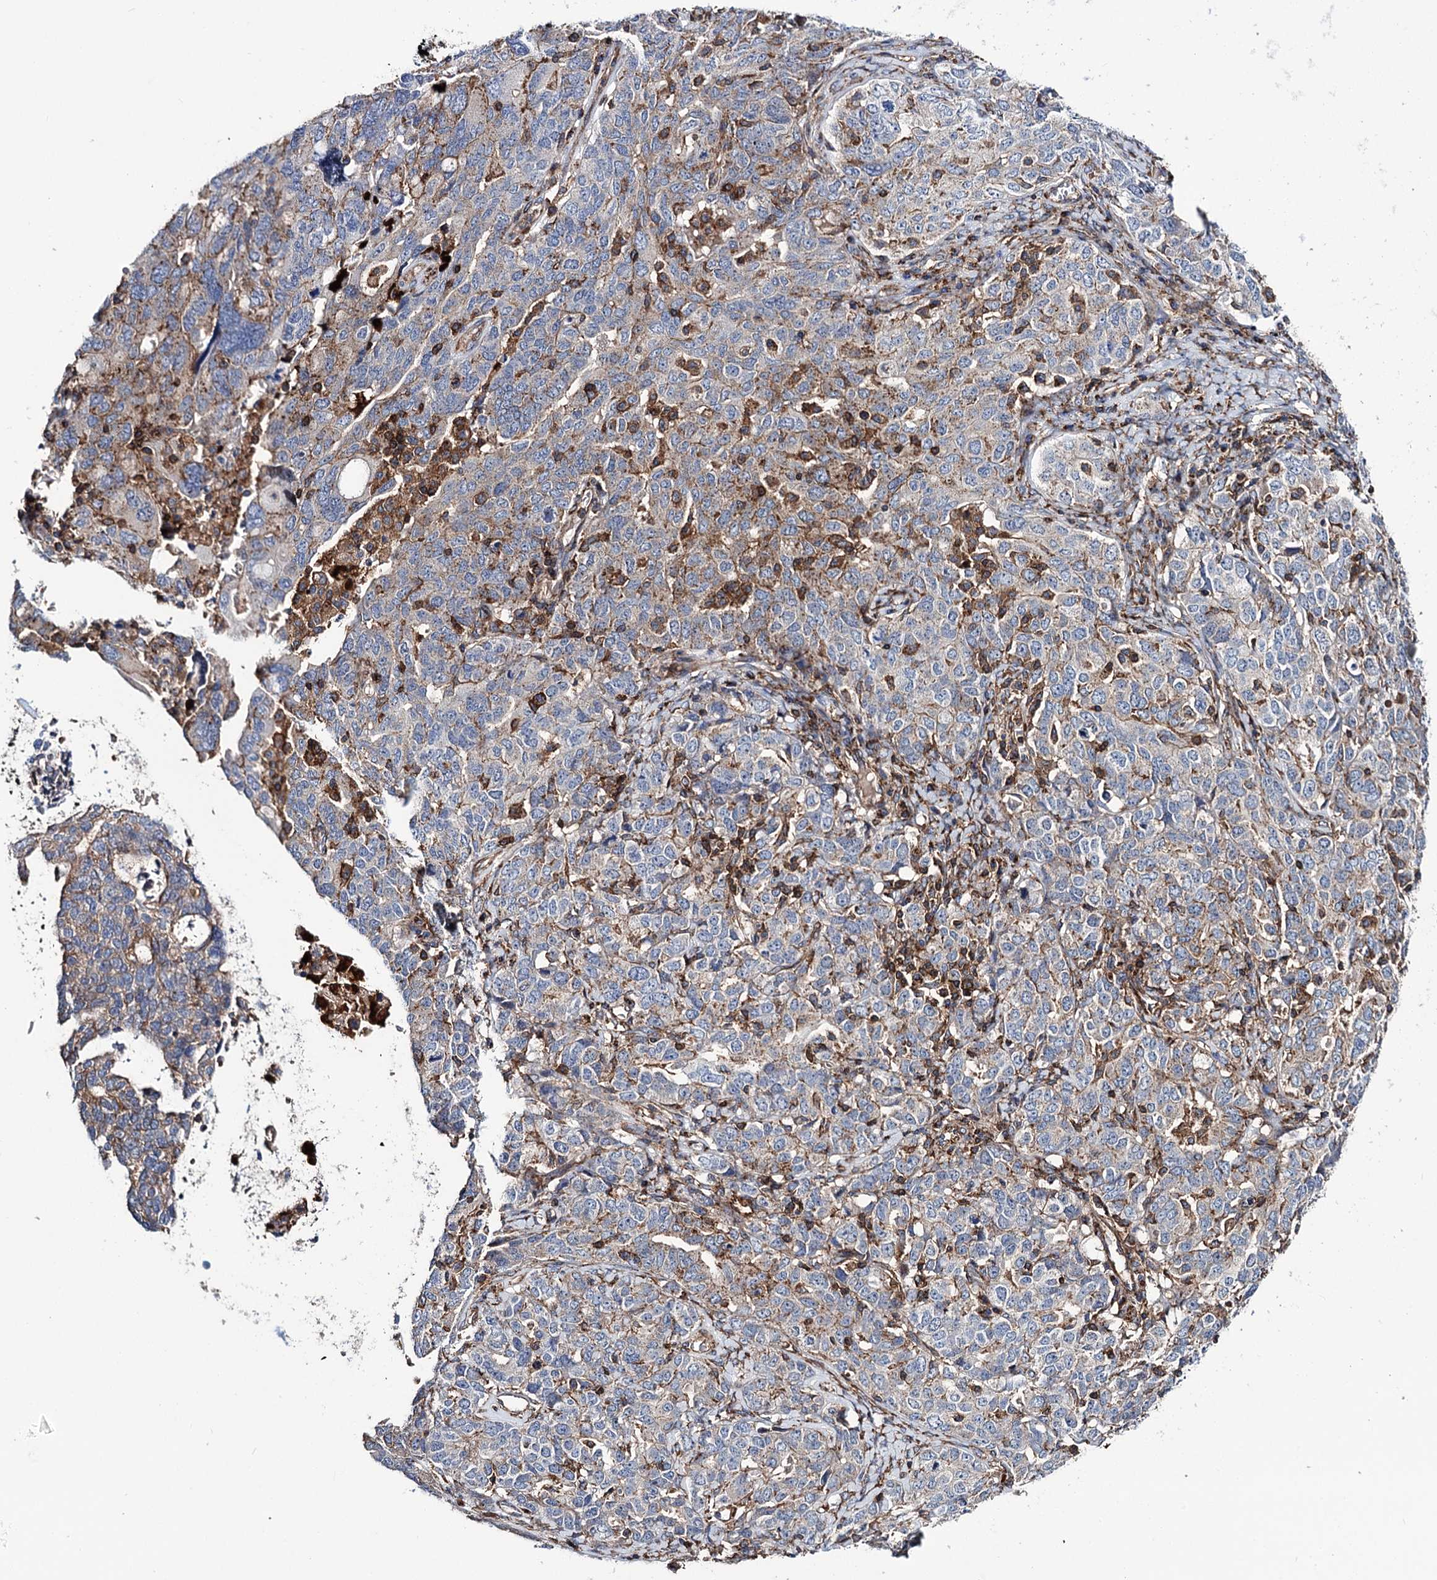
{"staining": {"intensity": "negative", "quantity": "none", "location": "none"}, "tissue": "ovarian cancer", "cell_type": "Tumor cells", "image_type": "cancer", "snomed": [{"axis": "morphology", "description": "Carcinoma, endometroid"}, {"axis": "topography", "description": "Ovary"}], "caption": "High magnification brightfield microscopy of ovarian cancer (endometroid carcinoma) stained with DAB (brown) and counterstained with hematoxylin (blue): tumor cells show no significant expression.", "gene": "DEF6", "patient": {"sex": "female", "age": 62}}